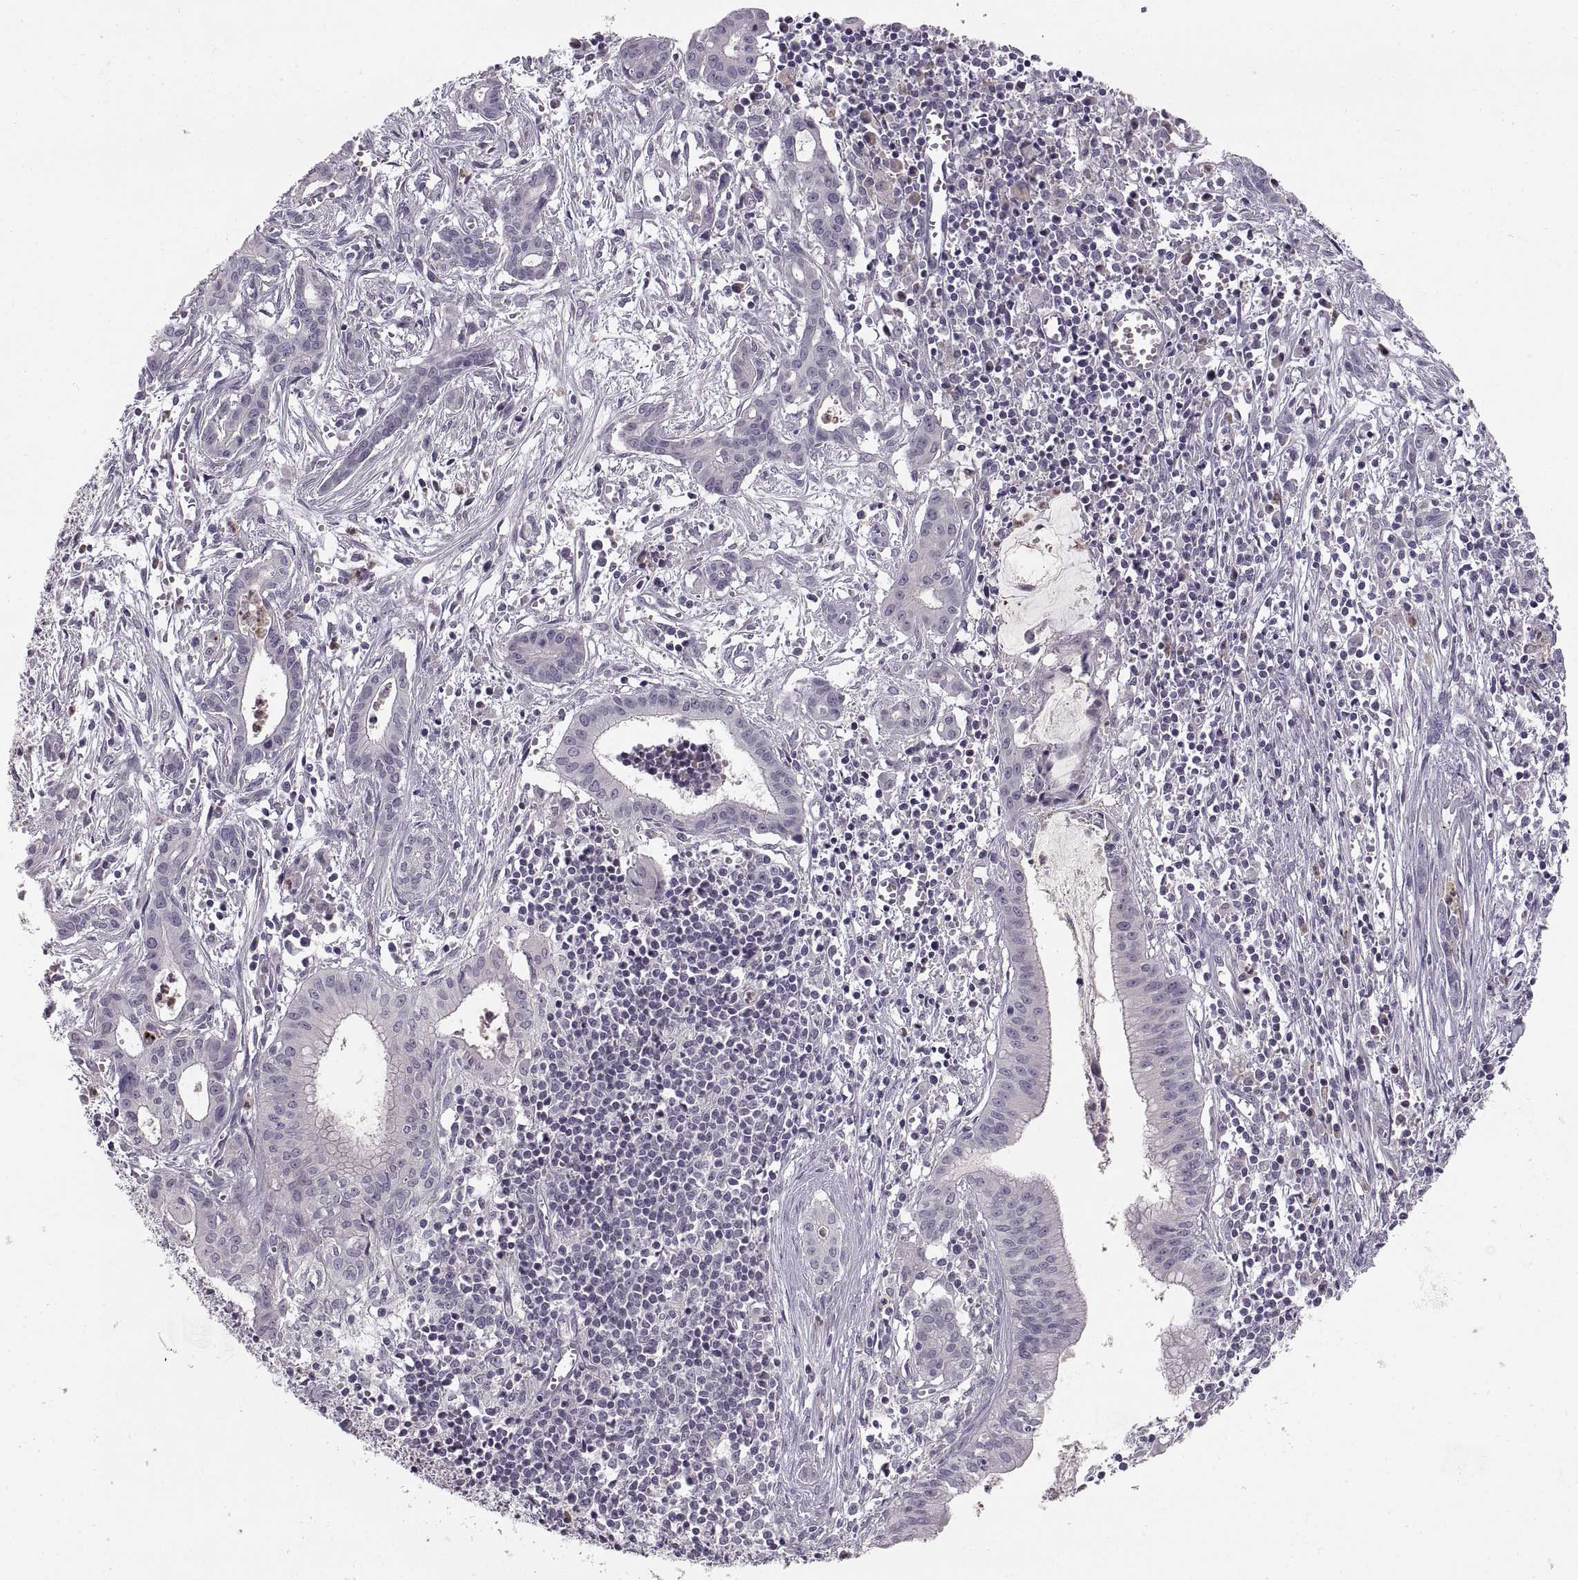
{"staining": {"intensity": "negative", "quantity": "none", "location": "none"}, "tissue": "pancreatic cancer", "cell_type": "Tumor cells", "image_type": "cancer", "snomed": [{"axis": "morphology", "description": "Adenocarcinoma, NOS"}, {"axis": "topography", "description": "Pancreas"}], "caption": "Immunohistochemistry of pancreatic cancer shows no staining in tumor cells.", "gene": "ADH6", "patient": {"sex": "male", "age": 48}}